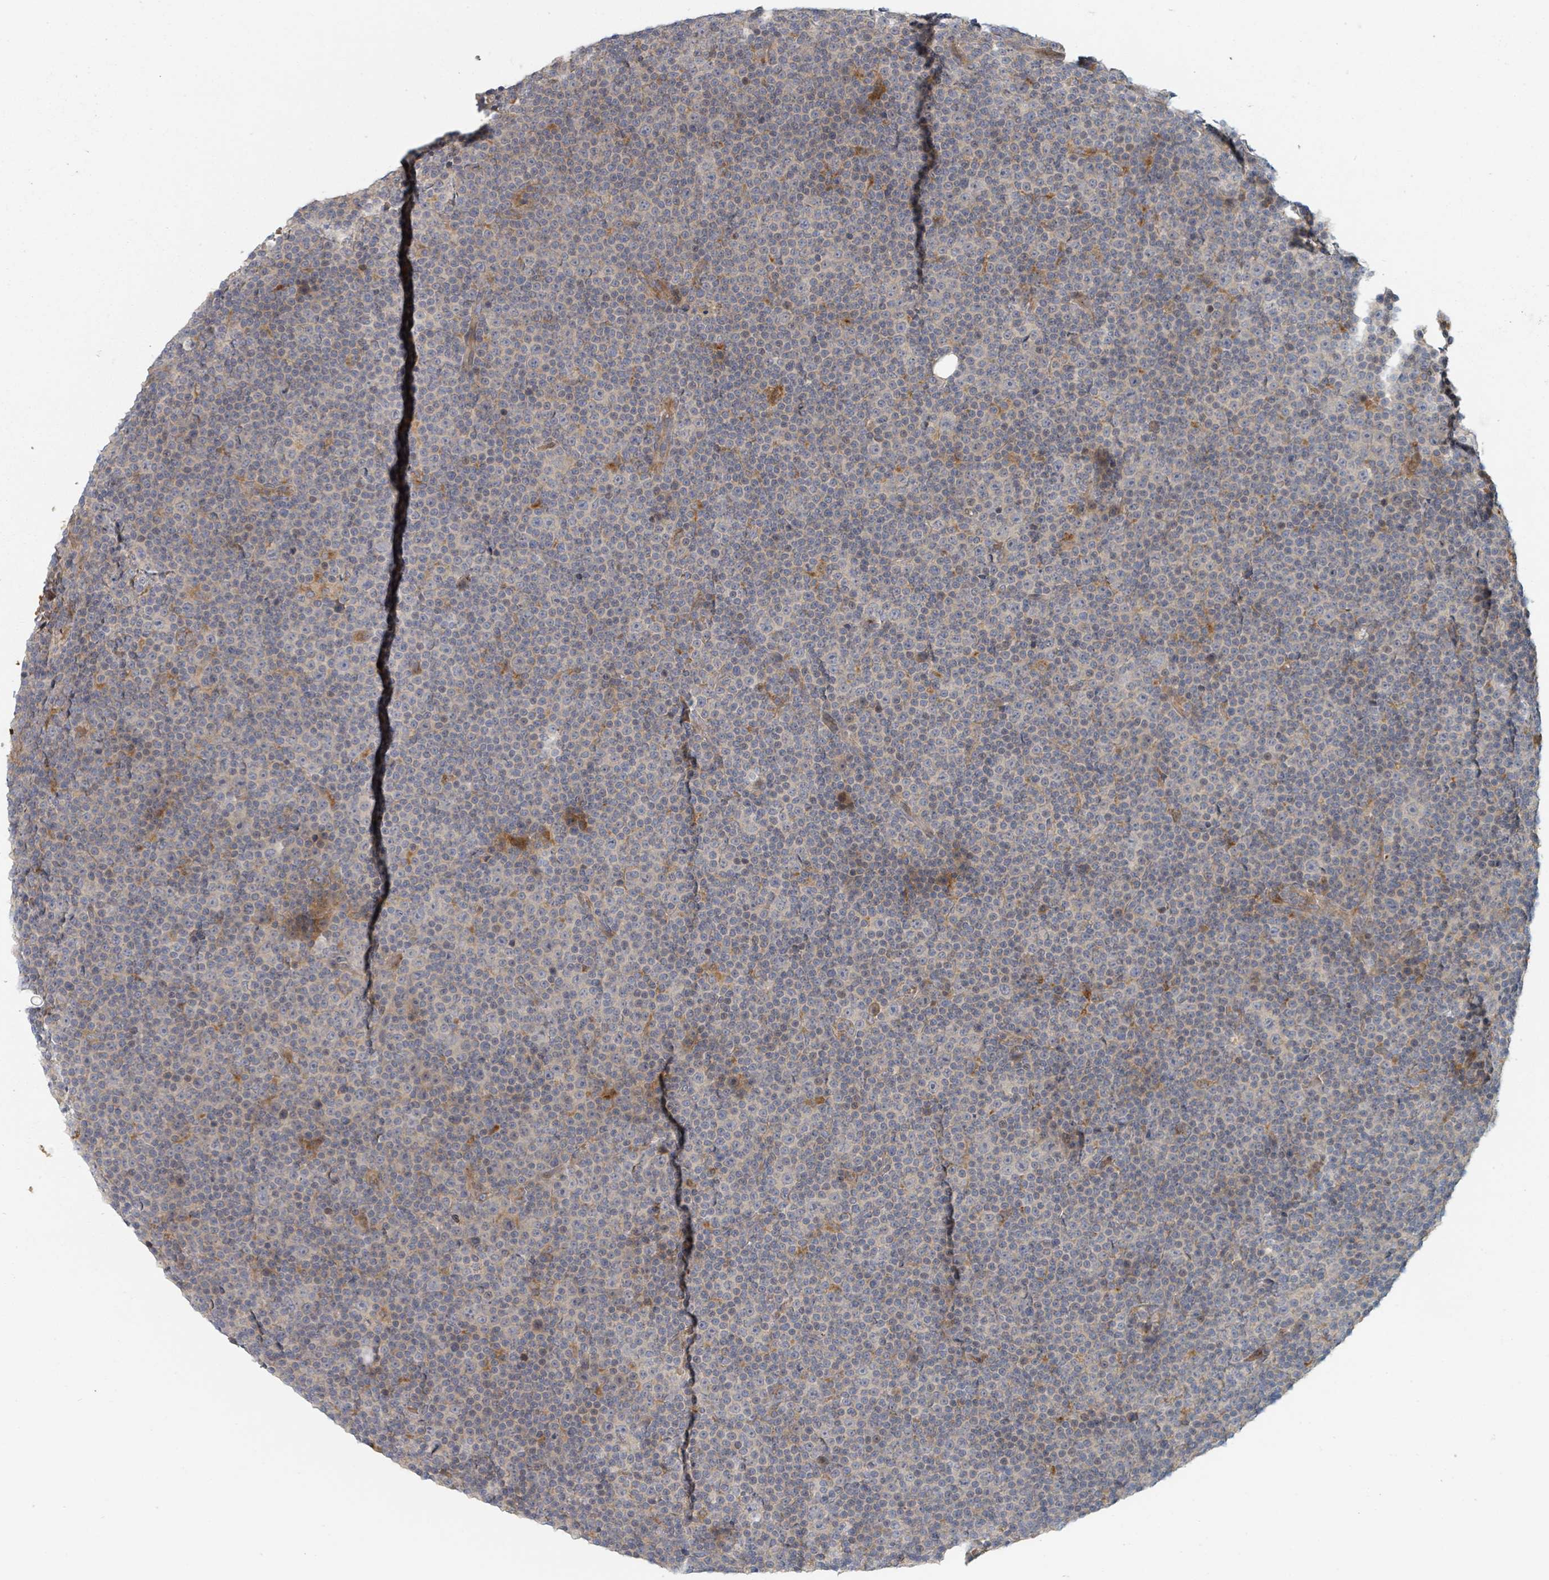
{"staining": {"intensity": "negative", "quantity": "none", "location": "none"}, "tissue": "lymphoma", "cell_type": "Tumor cells", "image_type": "cancer", "snomed": [{"axis": "morphology", "description": "Malignant lymphoma, non-Hodgkin's type, Low grade"}, {"axis": "topography", "description": "Lymph node"}], "caption": "Lymphoma was stained to show a protein in brown. There is no significant positivity in tumor cells.", "gene": "TRPC4AP", "patient": {"sex": "female", "age": 67}}